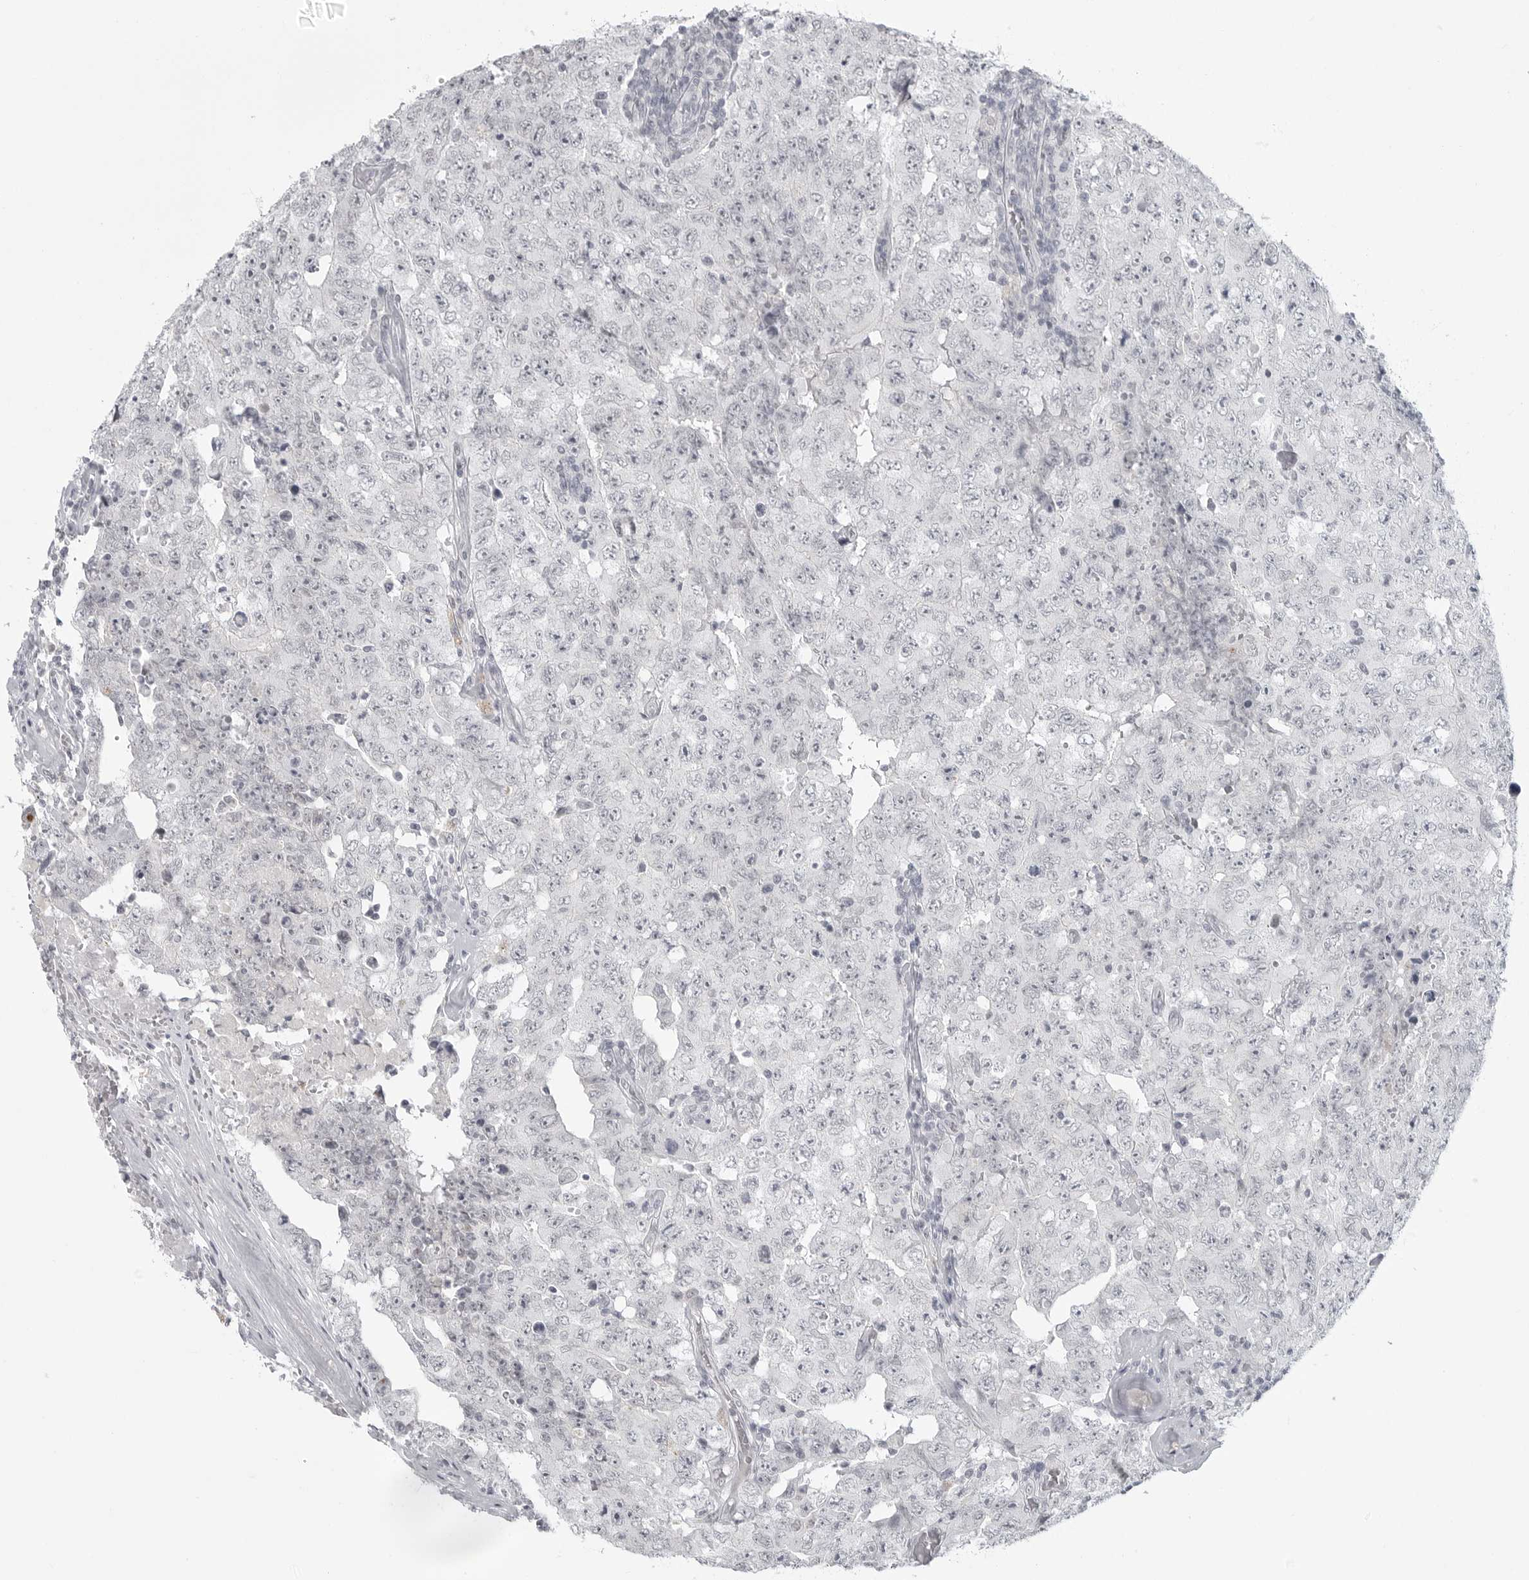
{"staining": {"intensity": "negative", "quantity": "none", "location": "none"}, "tissue": "testis cancer", "cell_type": "Tumor cells", "image_type": "cancer", "snomed": [{"axis": "morphology", "description": "Carcinoma, Embryonal, NOS"}, {"axis": "topography", "description": "Testis"}], "caption": "Immunohistochemistry (IHC) of testis embryonal carcinoma demonstrates no expression in tumor cells.", "gene": "TCTN3", "patient": {"sex": "male", "age": 26}}